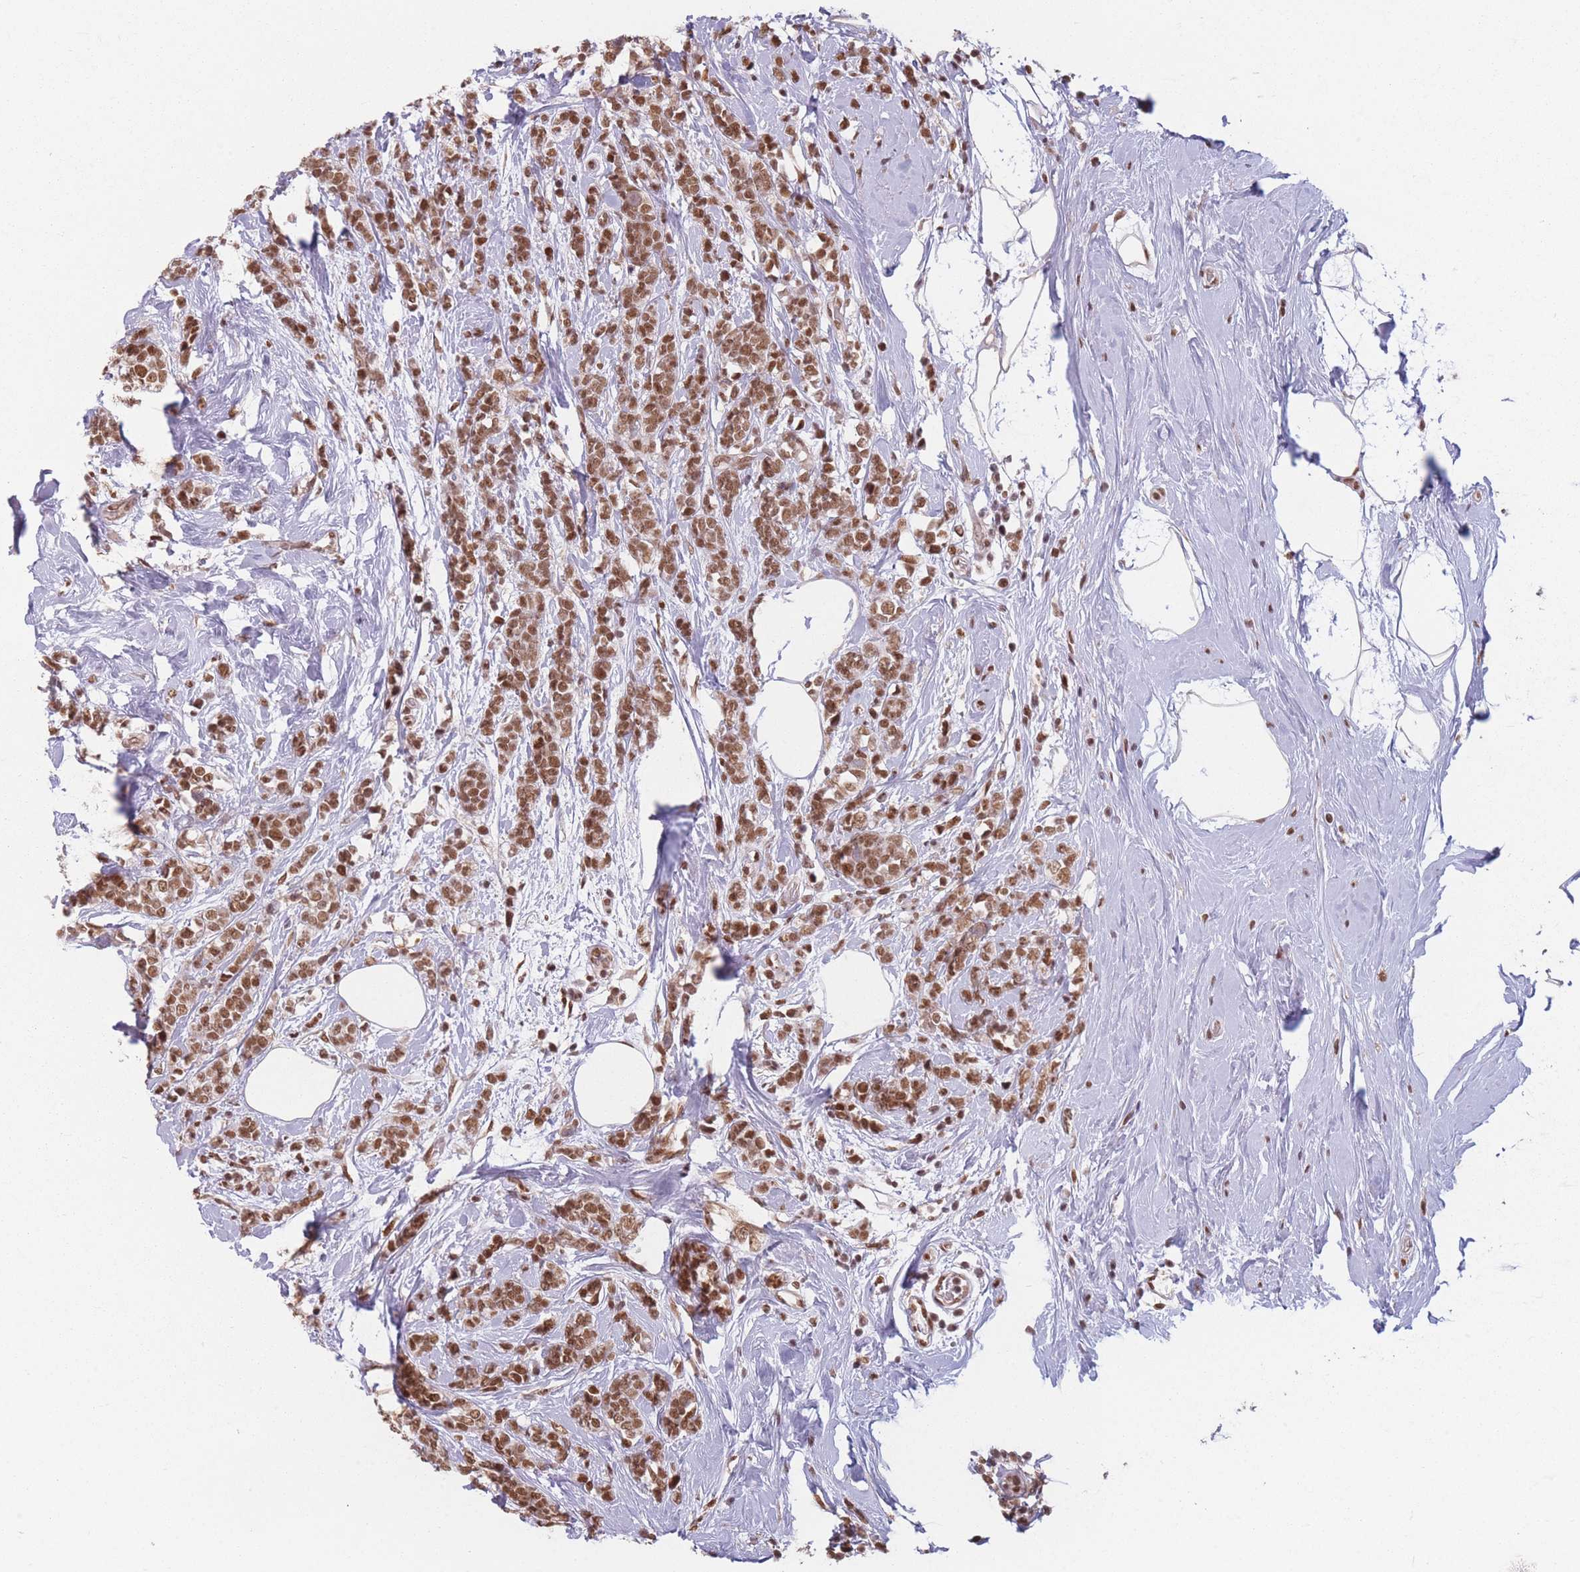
{"staining": {"intensity": "strong", "quantity": ">75%", "location": "nuclear"}, "tissue": "breast cancer", "cell_type": "Tumor cells", "image_type": "cancer", "snomed": [{"axis": "morphology", "description": "Lobular carcinoma"}, {"axis": "topography", "description": "Breast"}], "caption": "Tumor cells display strong nuclear positivity in about >75% of cells in breast cancer (lobular carcinoma). (DAB IHC, brown staining for protein, blue staining for nuclei).", "gene": "SUPT6H", "patient": {"sex": "female", "age": 58}}